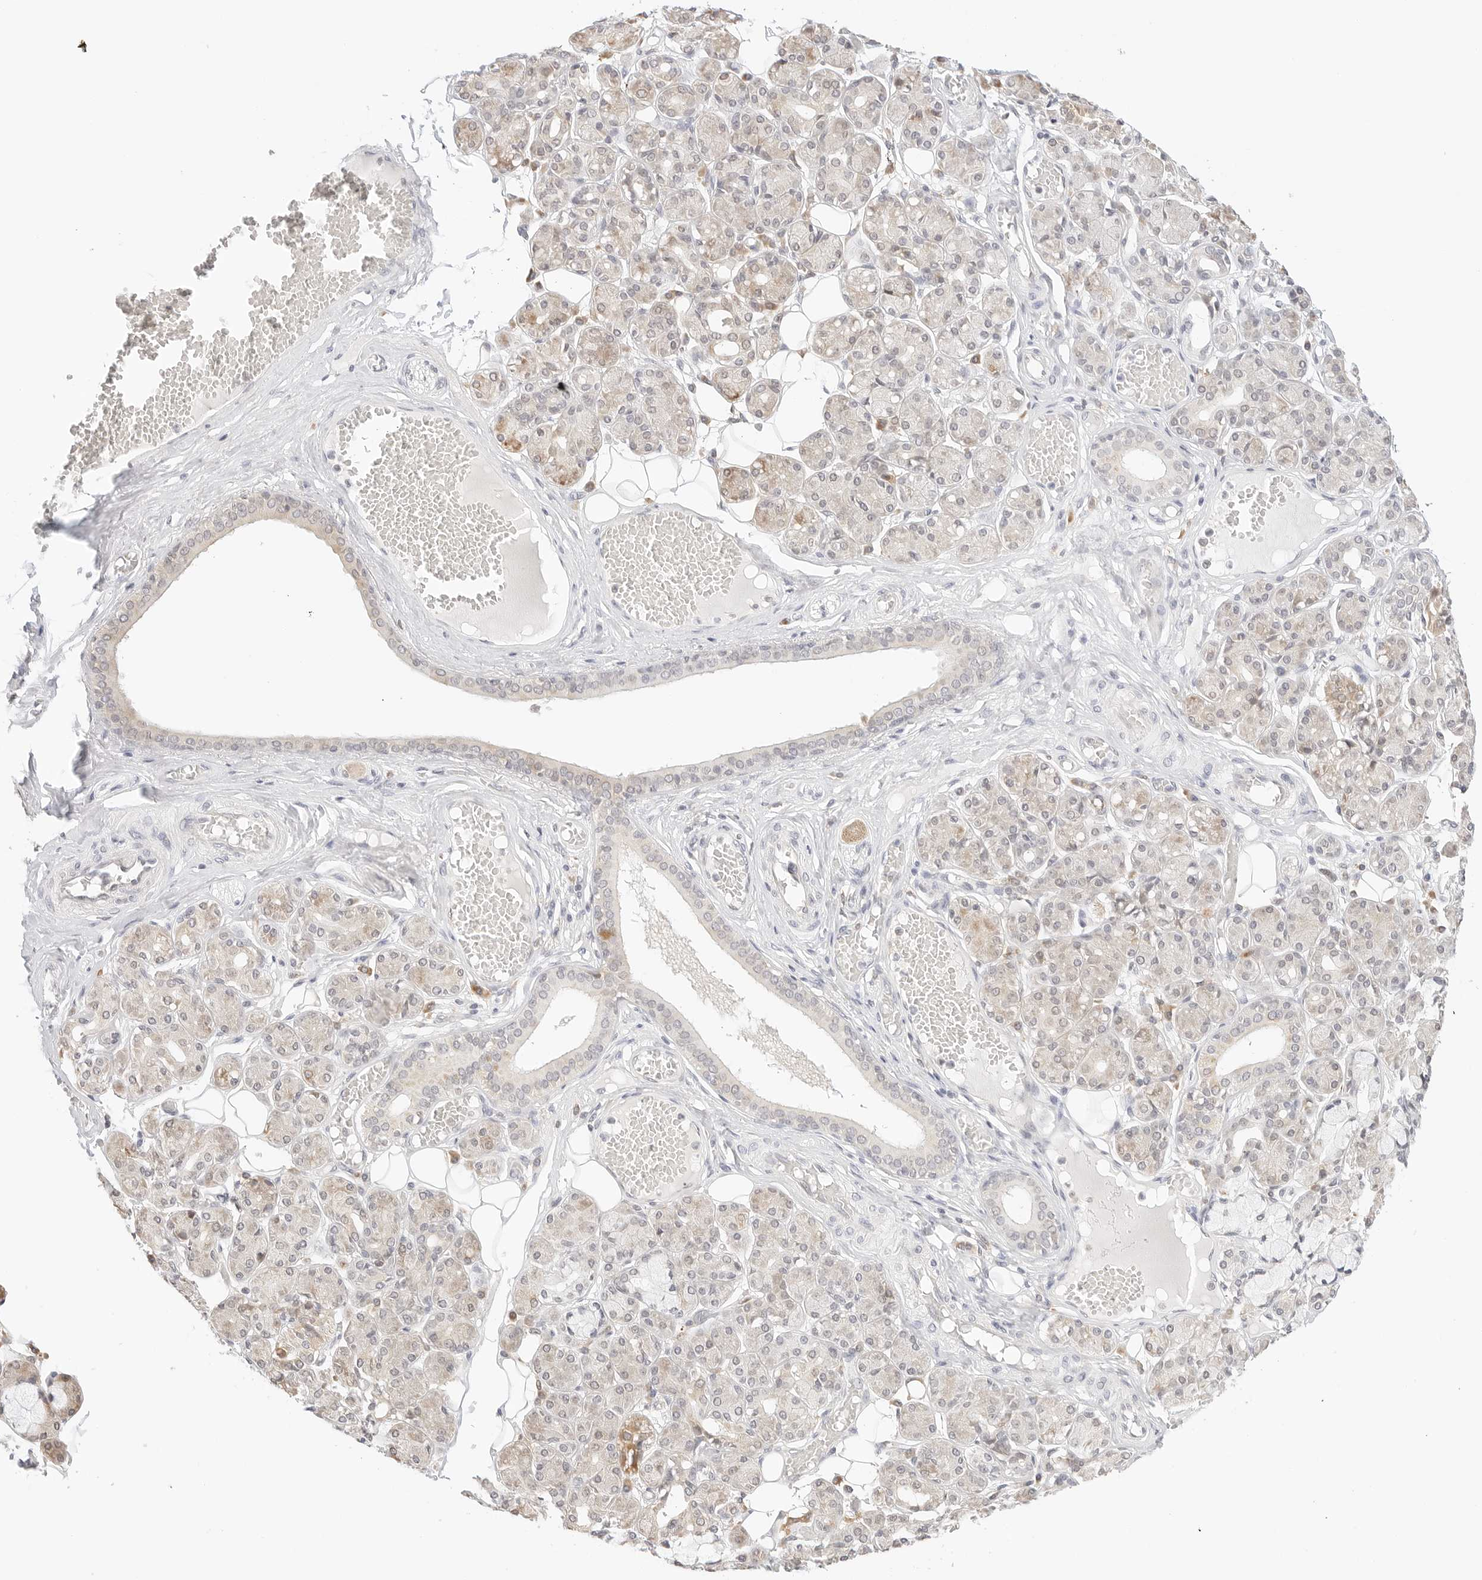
{"staining": {"intensity": "moderate", "quantity": "<25%", "location": "cytoplasmic/membranous"}, "tissue": "salivary gland", "cell_type": "Glandular cells", "image_type": "normal", "snomed": [{"axis": "morphology", "description": "Normal tissue, NOS"}, {"axis": "topography", "description": "Salivary gland"}], "caption": "Immunohistochemical staining of unremarkable human salivary gland reveals low levels of moderate cytoplasmic/membranous expression in approximately <25% of glandular cells.", "gene": "ERO1B", "patient": {"sex": "male", "age": 63}}